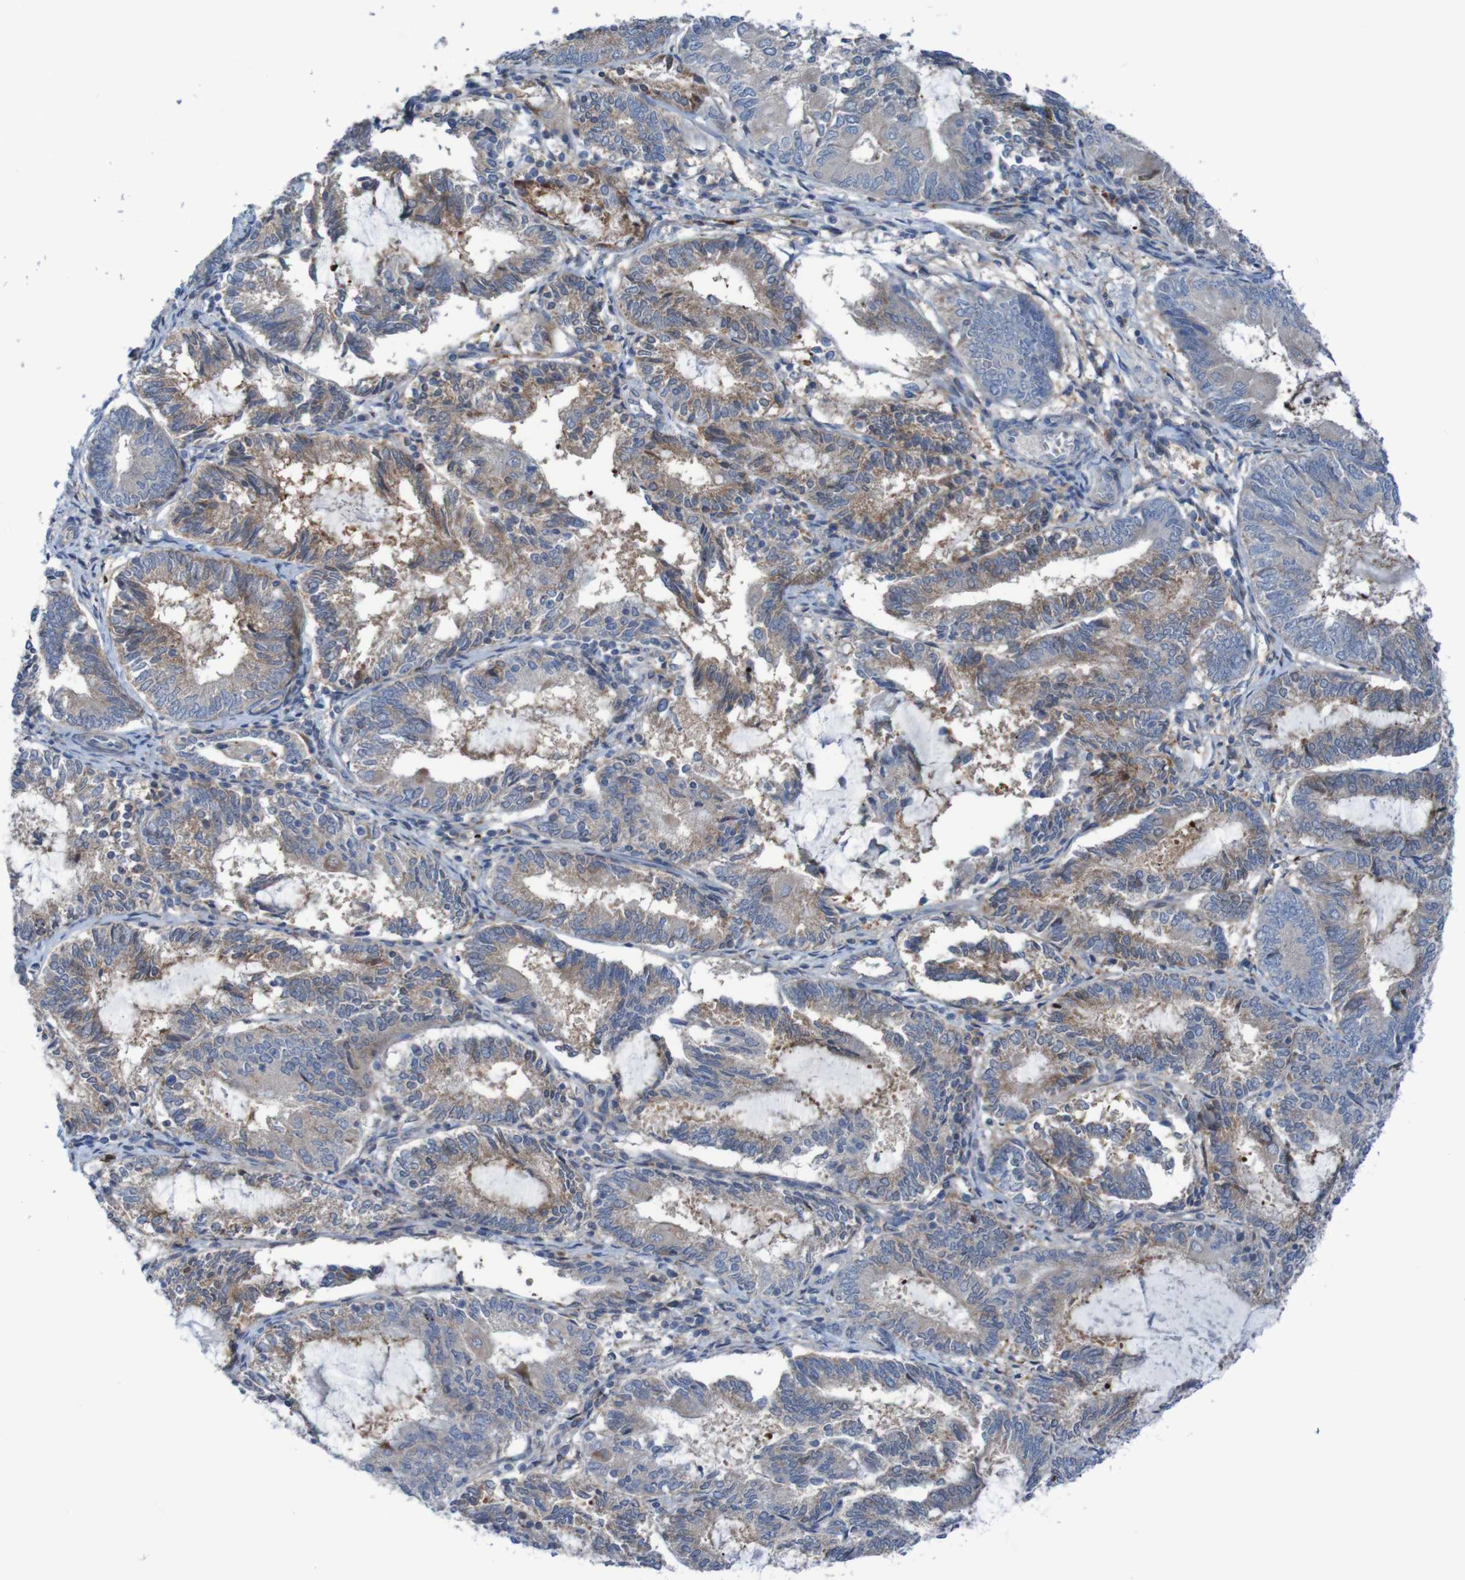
{"staining": {"intensity": "moderate", "quantity": ">75%", "location": "cytoplasmic/membranous"}, "tissue": "endometrial cancer", "cell_type": "Tumor cells", "image_type": "cancer", "snomed": [{"axis": "morphology", "description": "Adenocarcinoma, NOS"}, {"axis": "topography", "description": "Endometrium"}], "caption": "Brown immunohistochemical staining in adenocarcinoma (endometrial) demonstrates moderate cytoplasmic/membranous expression in about >75% of tumor cells. The staining is performed using DAB (3,3'-diaminobenzidine) brown chromogen to label protein expression. The nuclei are counter-stained blue using hematoxylin.", "gene": "ANGPT4", "patient": {"sex": "female", "age": 81}}